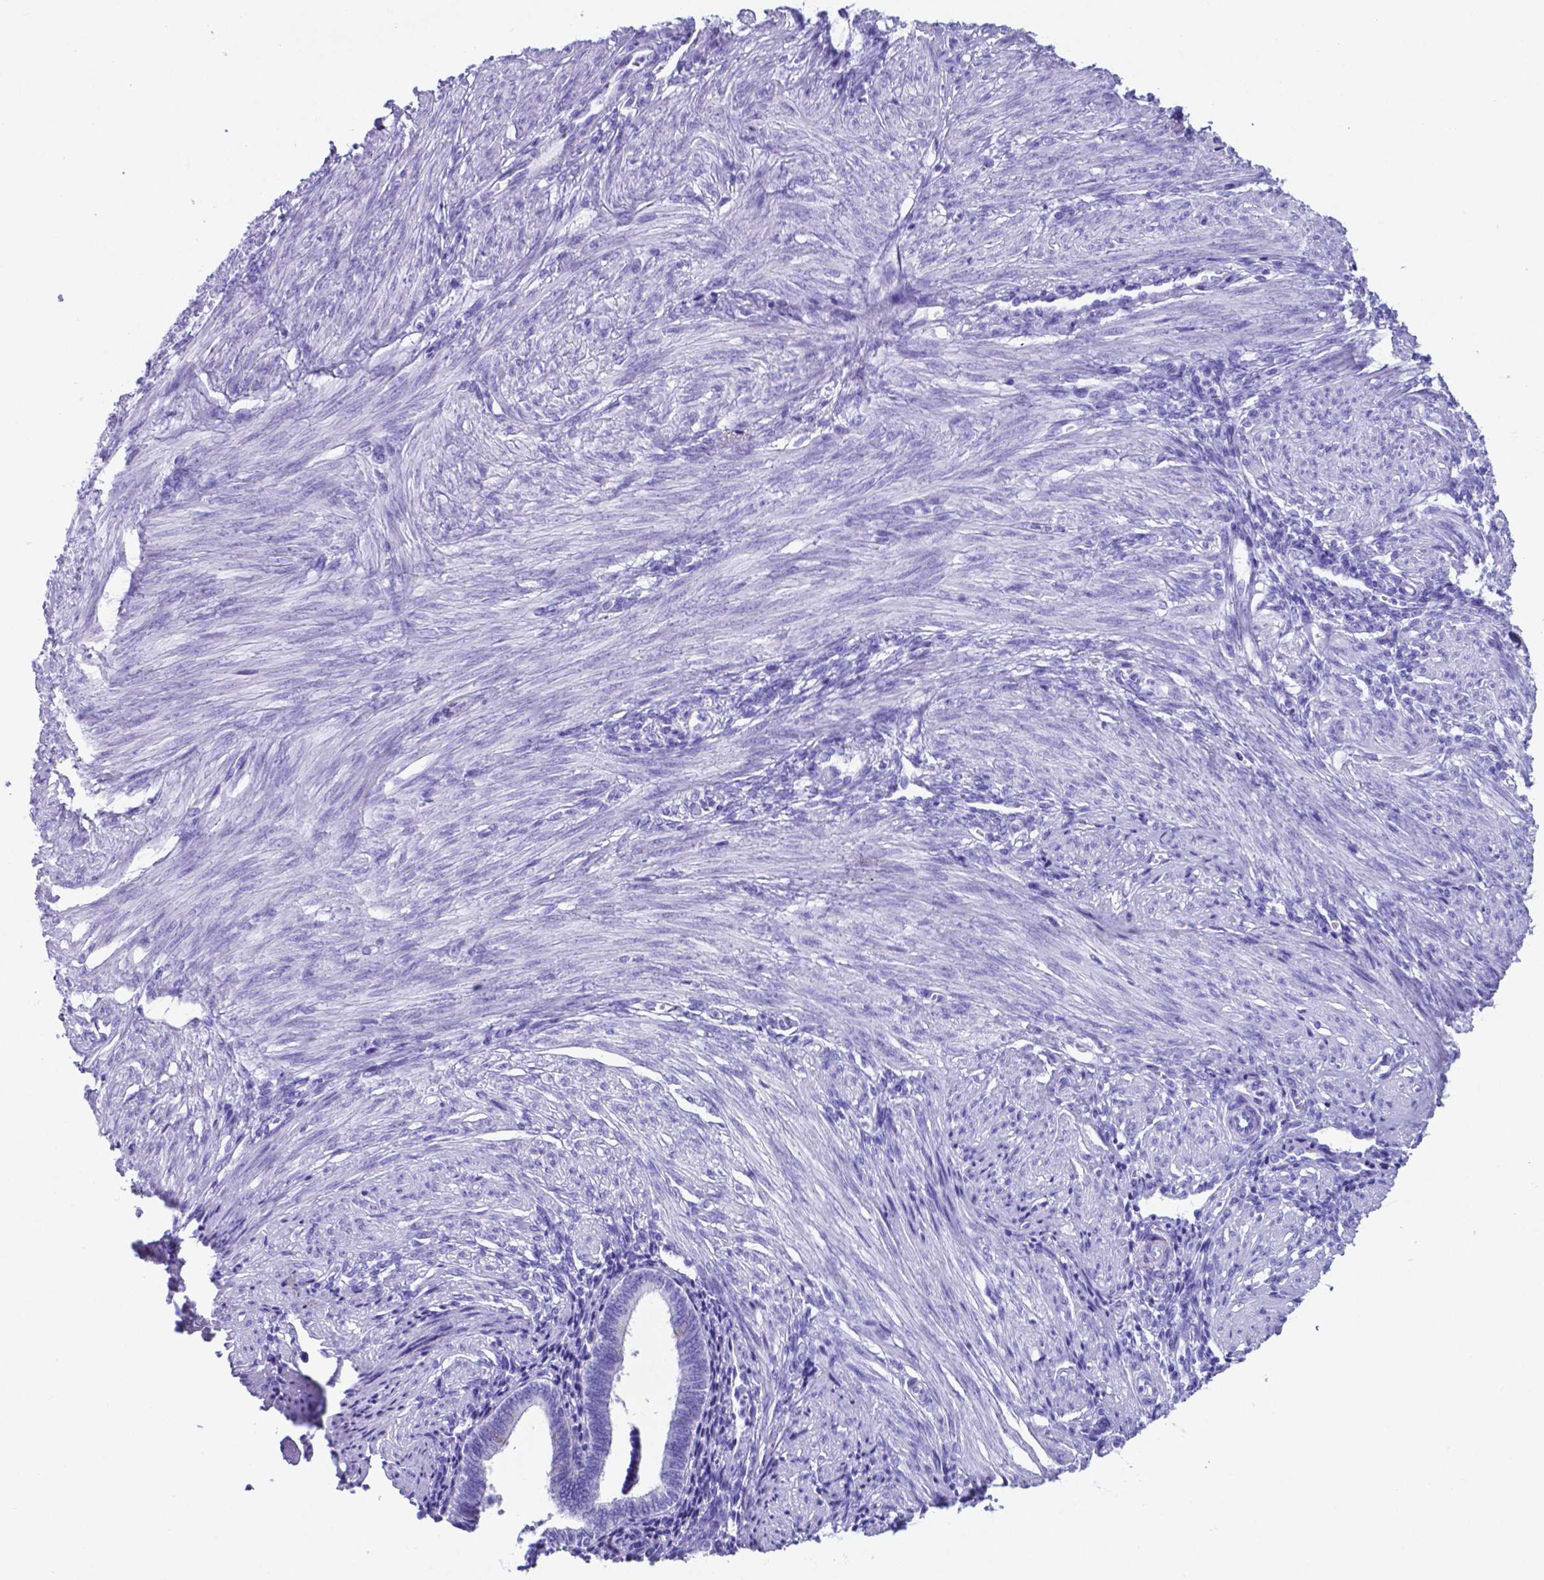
{"staining": {"intensity": "negative", "quantity": "none", "location": "none"}, "tissue": "endometrium", "cell_type": "Cells in endometrial stroma", "image_type": "normal", "snomed": [{"axis": "morphology", "description": "Normal tissue, NOS"}, {"axis": "topography", "description": "Endometrium"}], "caption": "Immunohistochemistry histopathology image of benign human endometrium stained for a protein (brown), which demonstrates no positivity in cells in endometrial stroma.", "gene": "DNAAF8", "patient": {"sex": "female", "age": 42}}